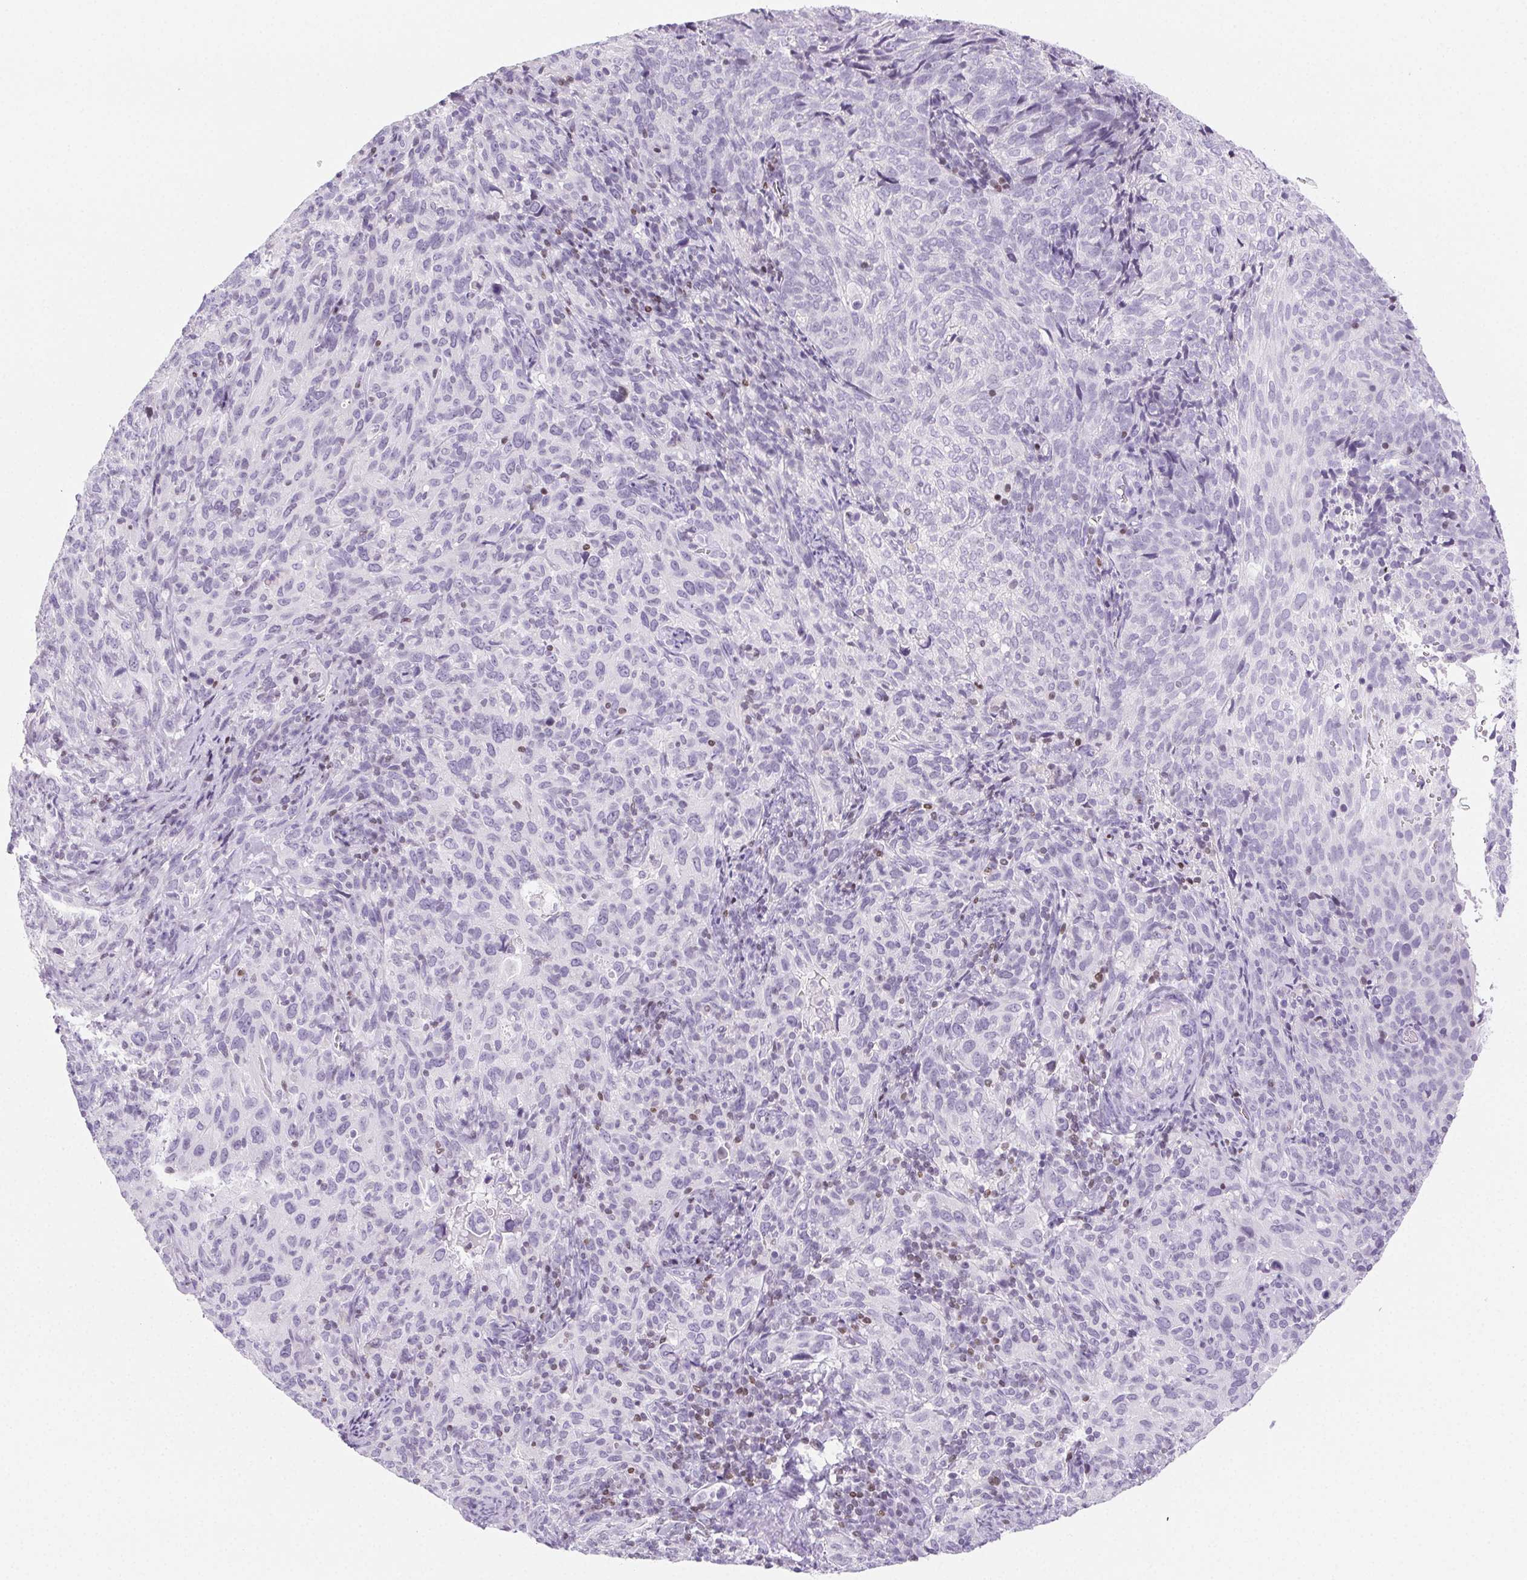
{"staining": {"intensity": "negative", "quantity": "none", "location": "none"}, "tissue": "cervical cancer", "cell_type": "Tumor cells", "image_type": "cancer", "snomed": [{"axis": "morphology", "description": "Squamous cell carcinoma, NOS"}, {"axis": "topography", "description": "Cervix"}], "caption": "DAB (3,3'-diaminobenzidine) immunohistochemical staining of human cervical cancer shows no significant staining in tumor cells.", "gene": "BEND2", "patient": {"sex": "female", "age": 51}}